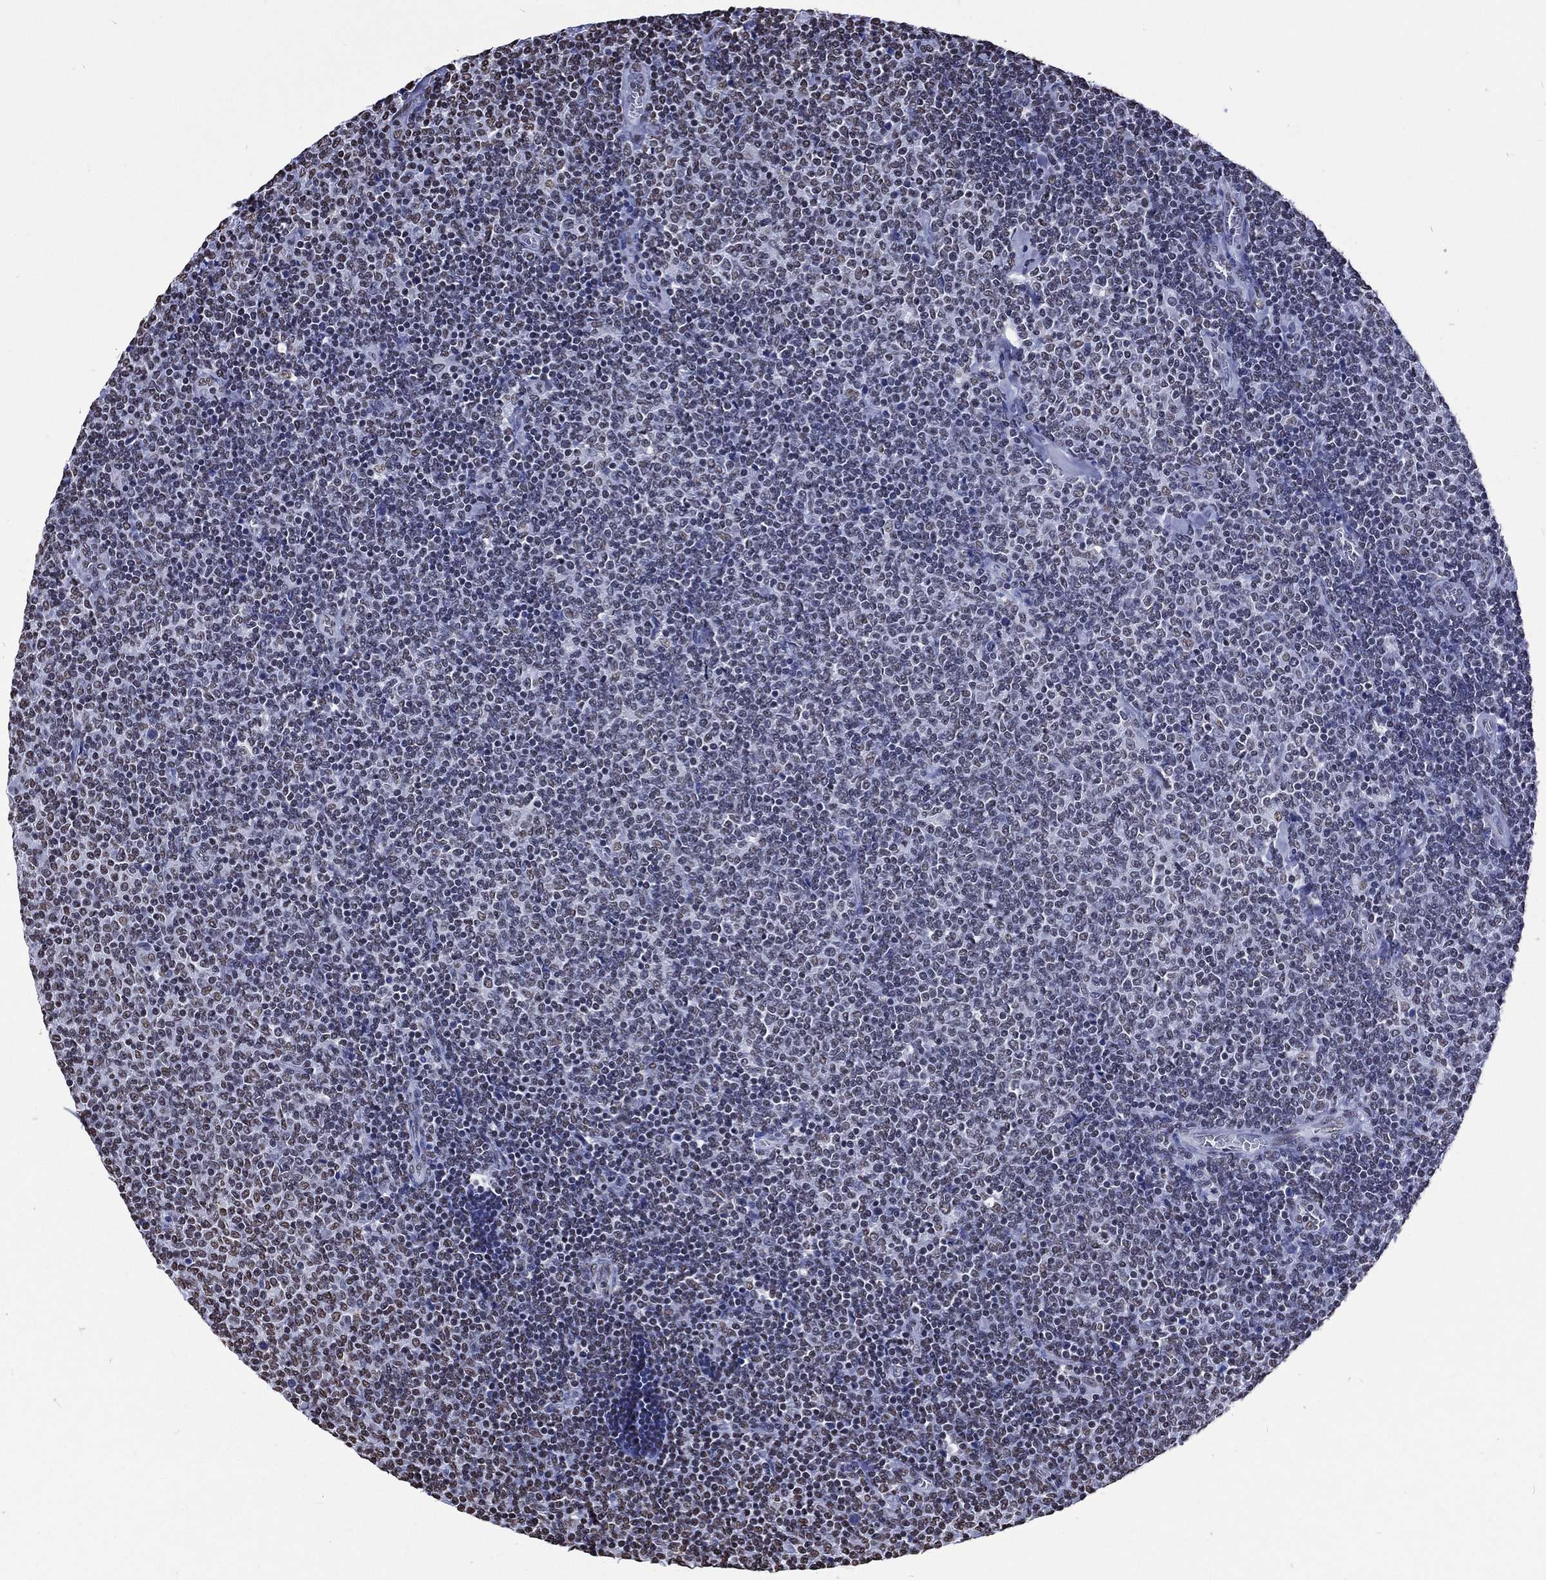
{"staining": {"intensity": "negative", "quantity": "none", "location": "none"}, "tissue": "lymphoma", "cell_type": "Tumor cells", "image_type": "cancer", "snomed": [{"axis": "morphology", "description": "Malignant lymphoma, non-Hodgkin's type, Low grade"}, {"axis": "topography", "description": "Lymph node"}], "caption": "This is an IHC photomicrograph of human low-grade malignant lymphoma, non-Hodgkin's type. There is no positivity in tumor cells.", "gene": "RETREG2", "patient": {"sex": "male", "age": 52}}